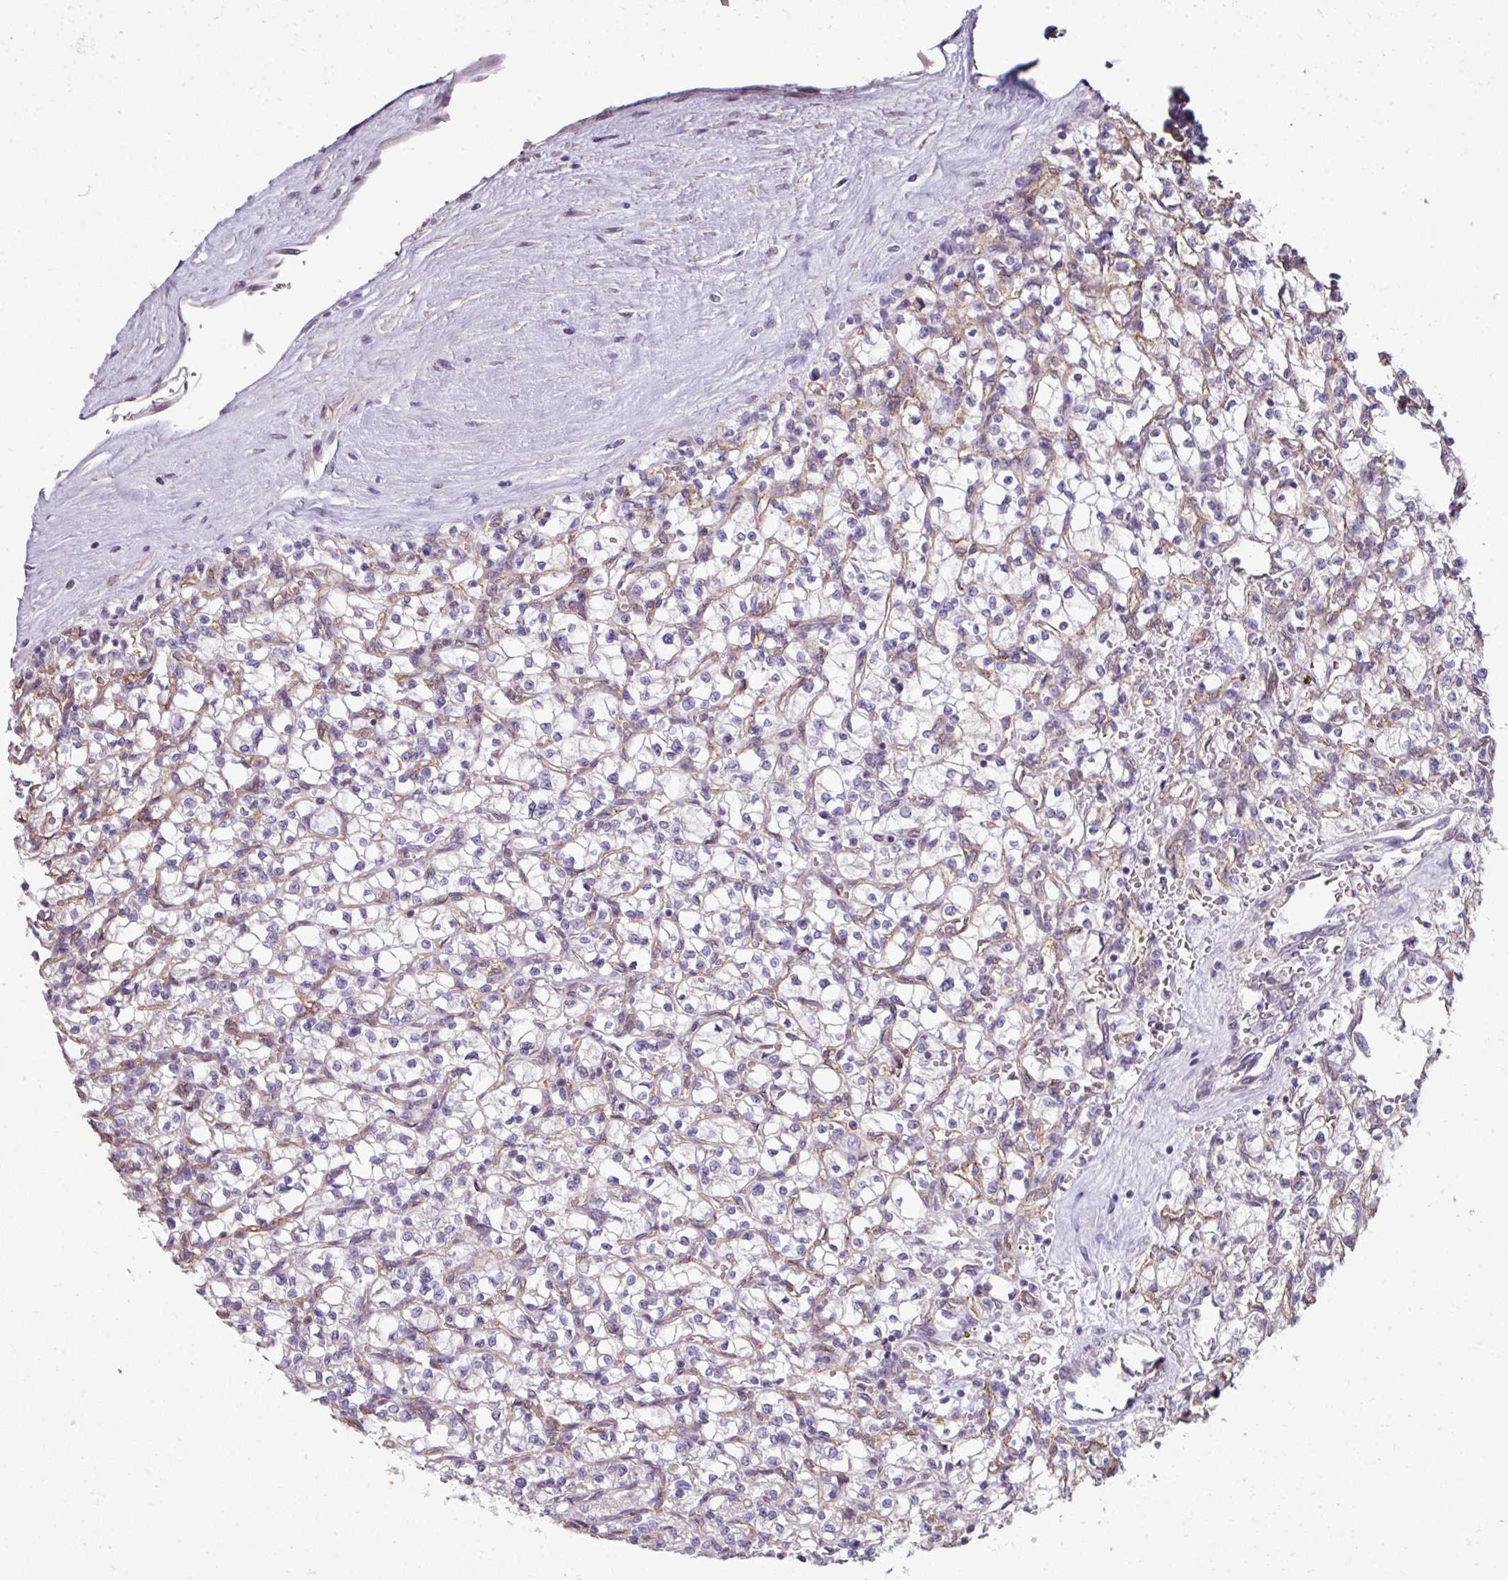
{"staining": {"intensity": "negative", "quantity": "none", "location": "none"}, "tissue": "renal cancer", "cell_type": "Tumor cells", "image_type": "cancer", "snomed": [{"axis": "morphology", "description": "Adenocarcinoma, NOS"}, {"axis": "topography", "description": "Kidney"}], "caption": "High power microscopy histopathology image of an immunohistochemistry photomicrograph of adenocarcinoma (renal), revealing no significant positivity in tumor cells.", "gene": "C19orf33", "patient": {"sex": "female", "age": 64}}